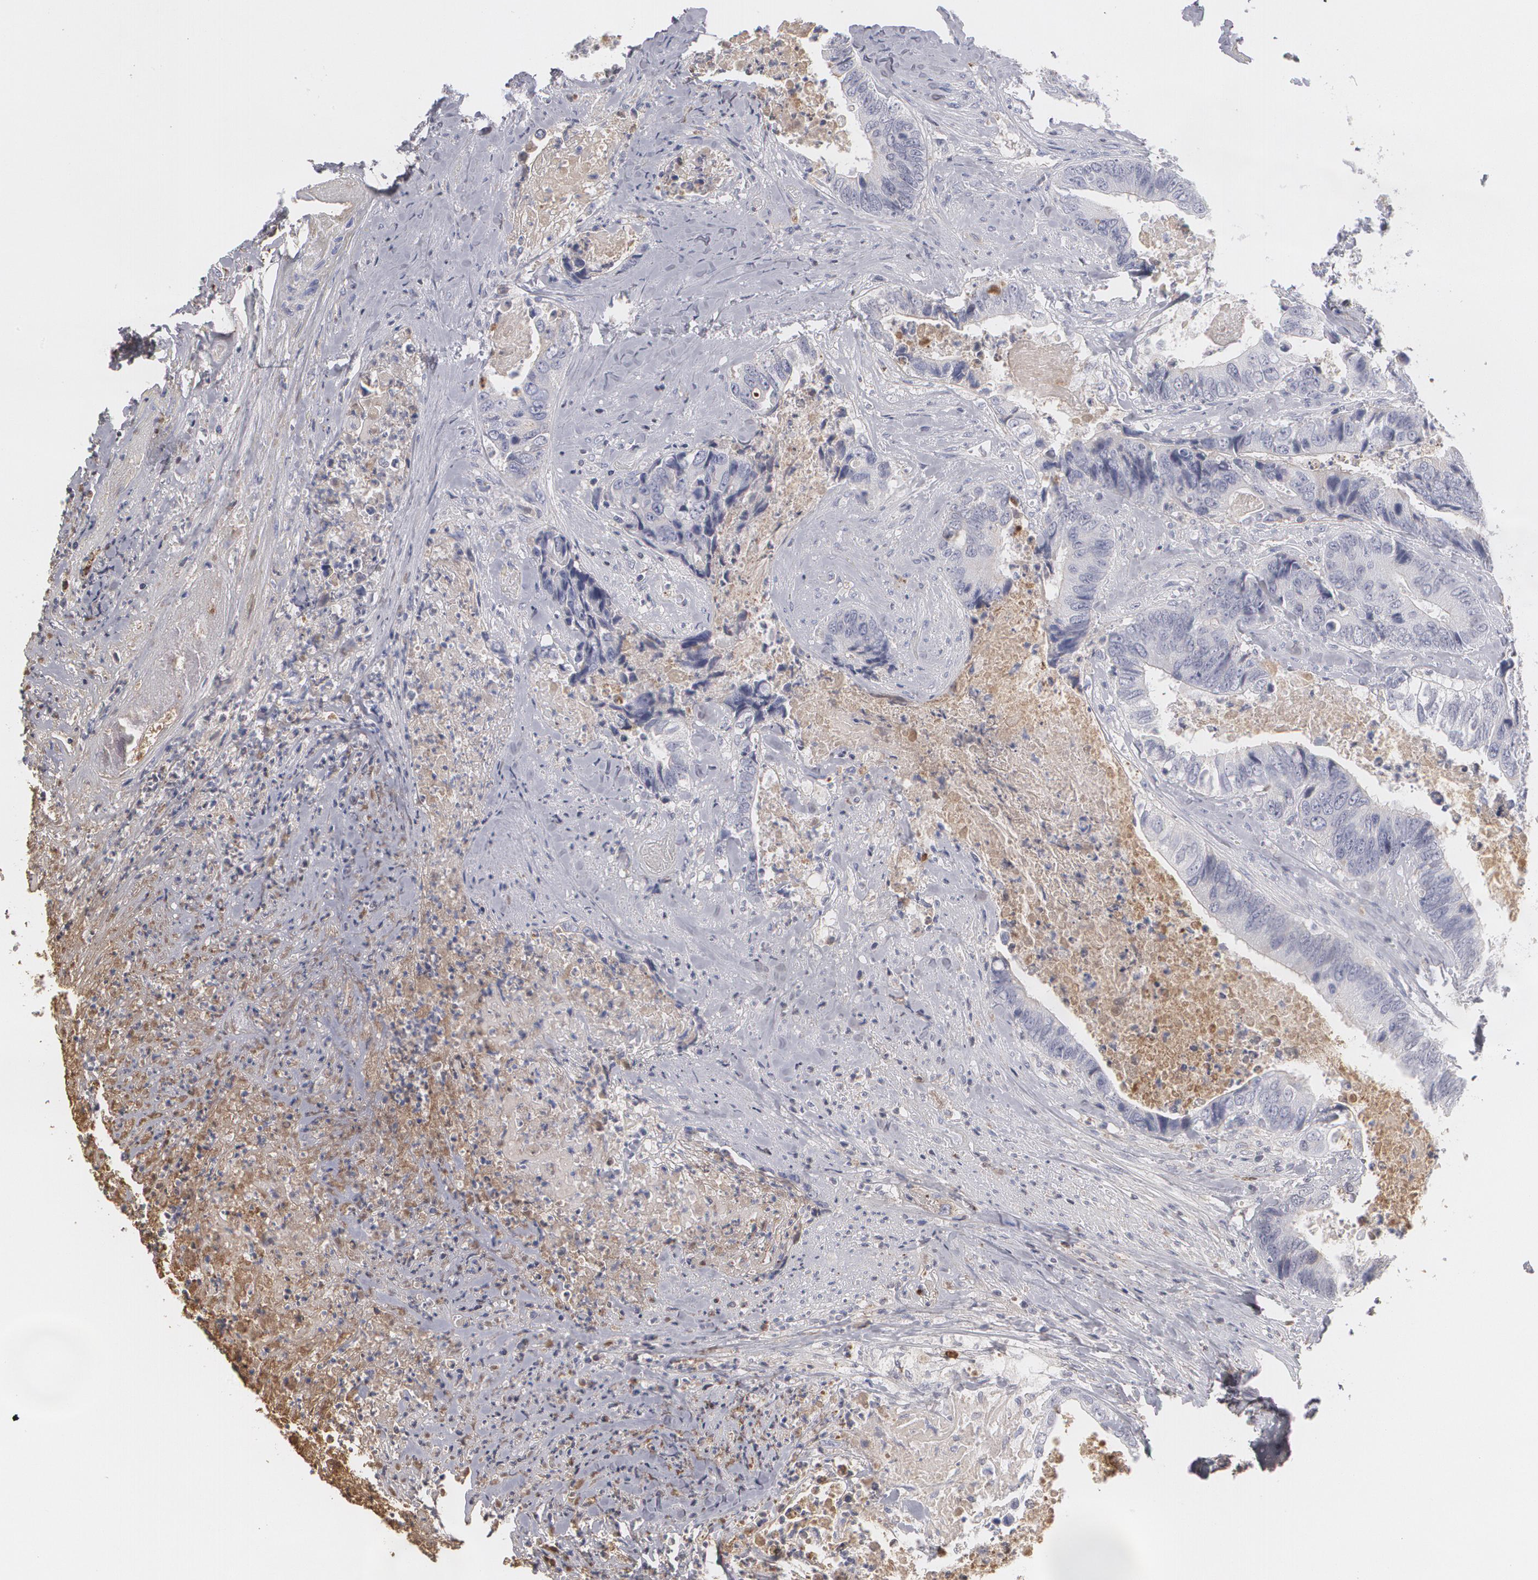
{"staining": {"intensity": "negative", "quantity": "none", "location": "none"}, "tissue": "colorectal cancer", "cell_type": "Tumor cells", "image_type": "cancer", "snomed": [{"axis": "morphology", "description": "Adenocarcinoma, NOS"}, {"axis": "topography", "description": "Rectum"}], "caption": "Immunohistochemistry of colorectal cancer exhibits no expression in tumor cells.", "gene": "SERPINA1", "patient": {"sex": "female", "age": 65}}